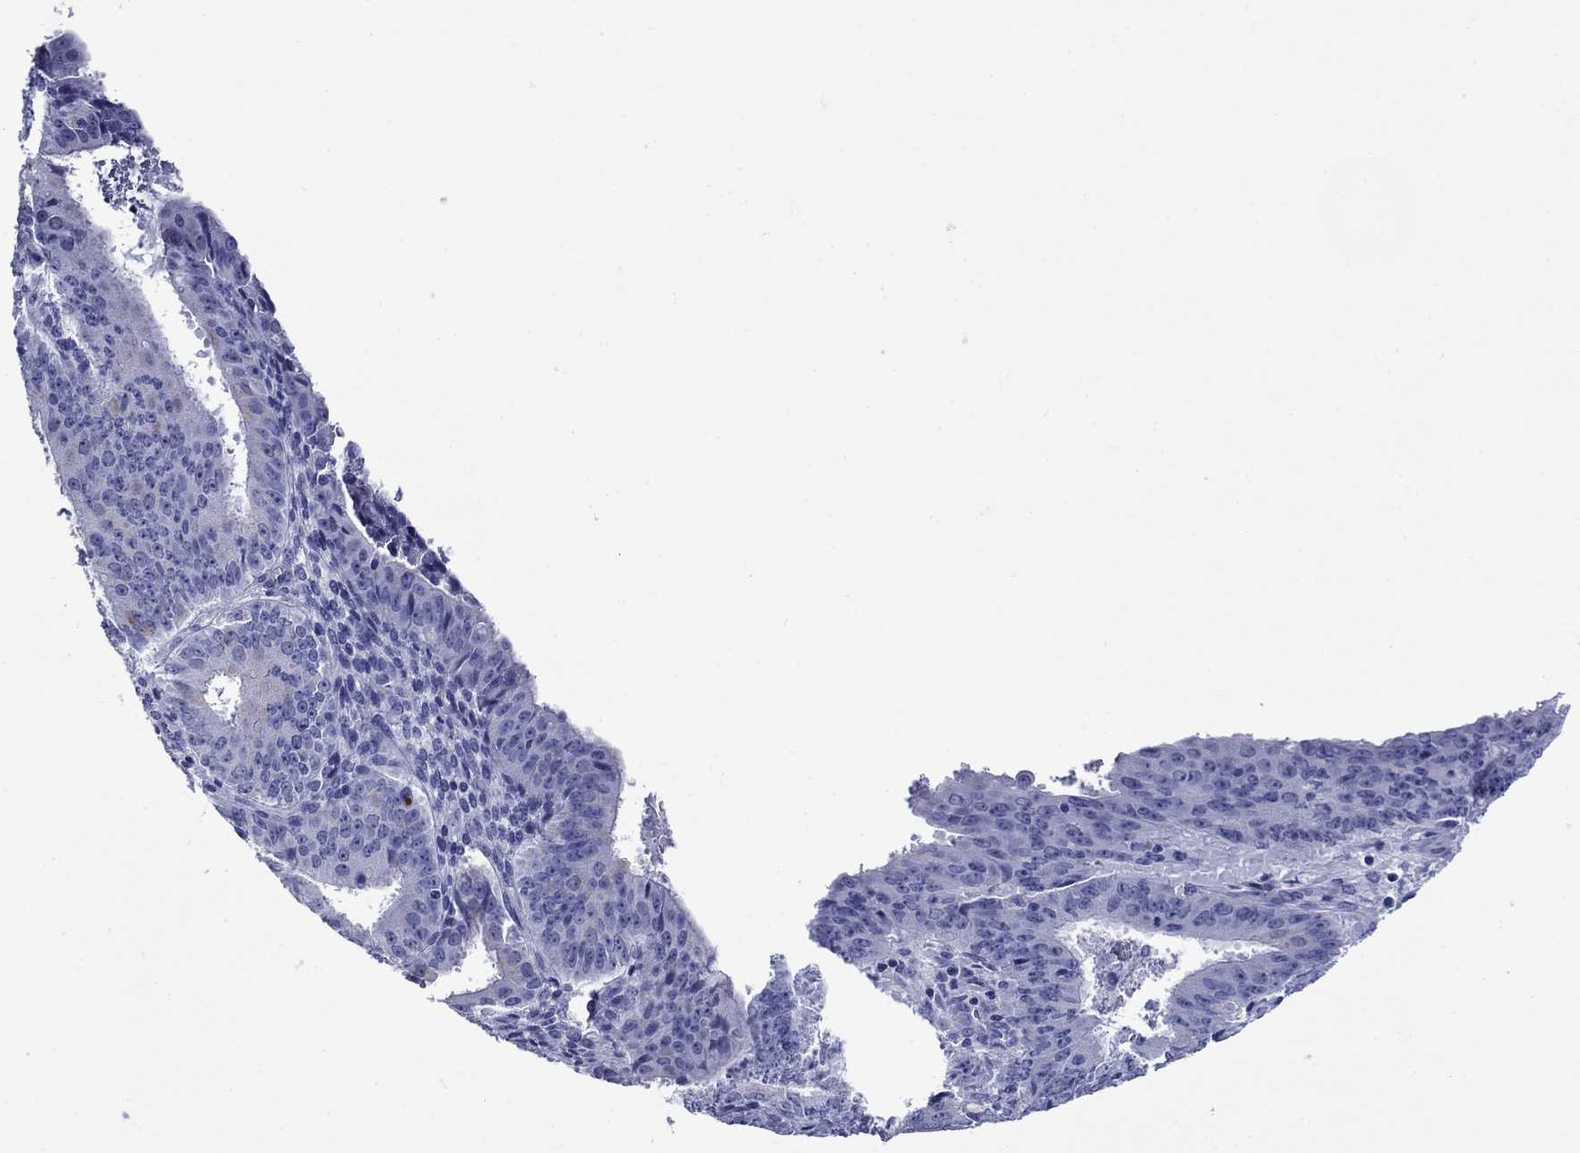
{"staining": {"intensity": "negative", "quantity": "none", "location": "none"}, "tissue": "ovarian cancer", "cell_type": "Tumor cells", "image_type": "cancer", "snomed": [{"axis": "morphology", "description": "Carcinoma, endometroid"}, {"axis": "topography", "description": "Ovary"}], "caption": "A micrograph of endometroid carcinoma (ovarian) stained for a protein demonstrates no brown staining in tumor cells.", "gene": "ROM1", "patient": {"sex": "female", "age": 42}}